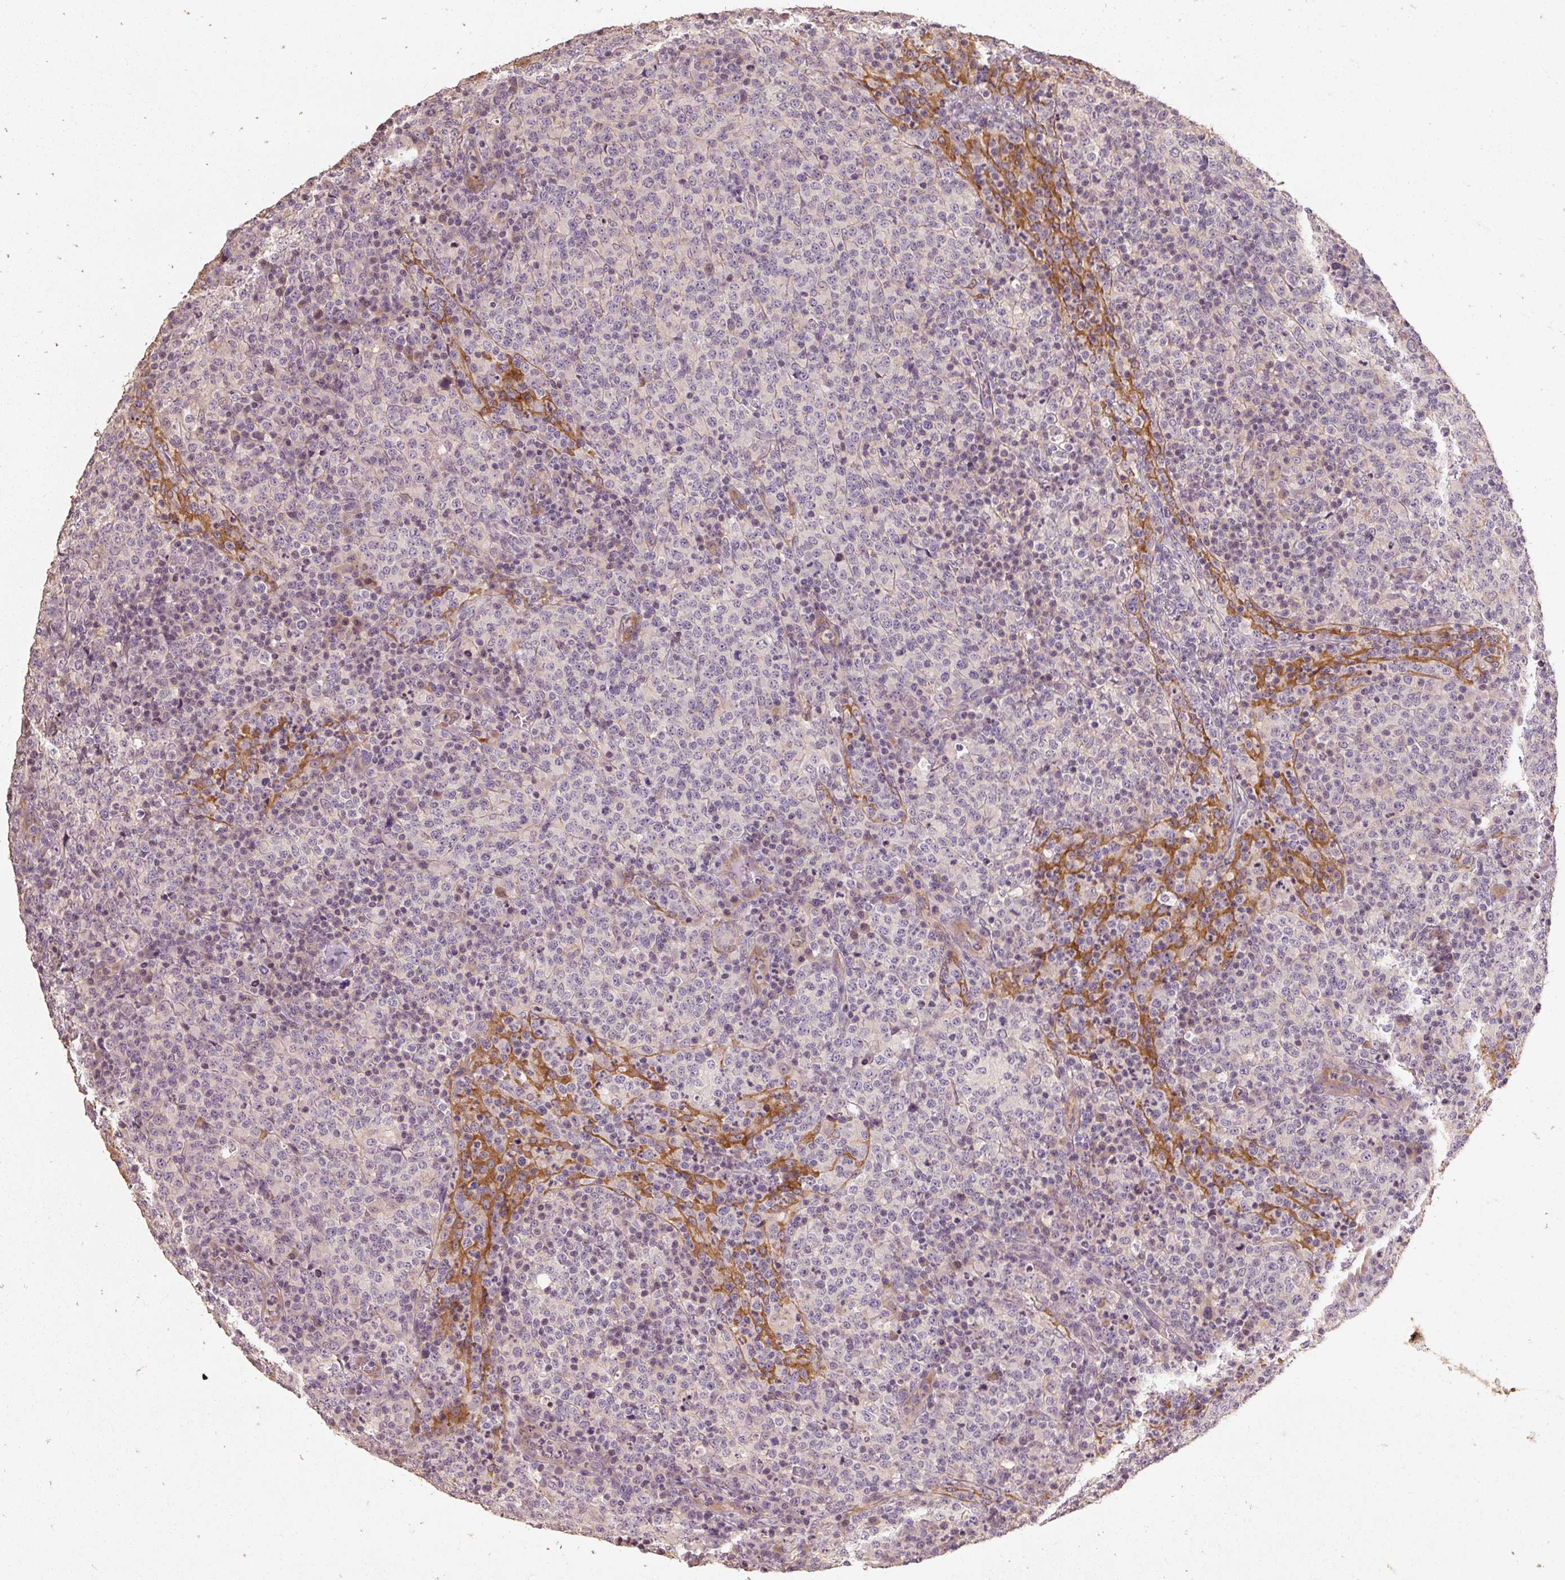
{"staining": {"intensity": "negative", "quantity": "none", "location": "none"}, "tissue": "lymphoma", "cell_type": "Tumor cells", "image_type": "cancer", "snomed": [{"axis": "morphology", "description": "Malignant lymphoma, non-Hodgkin's type, High grade"}, {"axis": "topography", "description": "Lymph node"}], "caption": "Immunohistochemistry (IHC) image of neoplastic tissue: high-grade malignant lymphoma, non-Hodgkin's type stained with DAB (3,3'-diaminobenzidine) exhibits no significant protein positivity in tumor cells.", "gene": "CFAP65", "patient": {"sex": "male", "age": 54}}